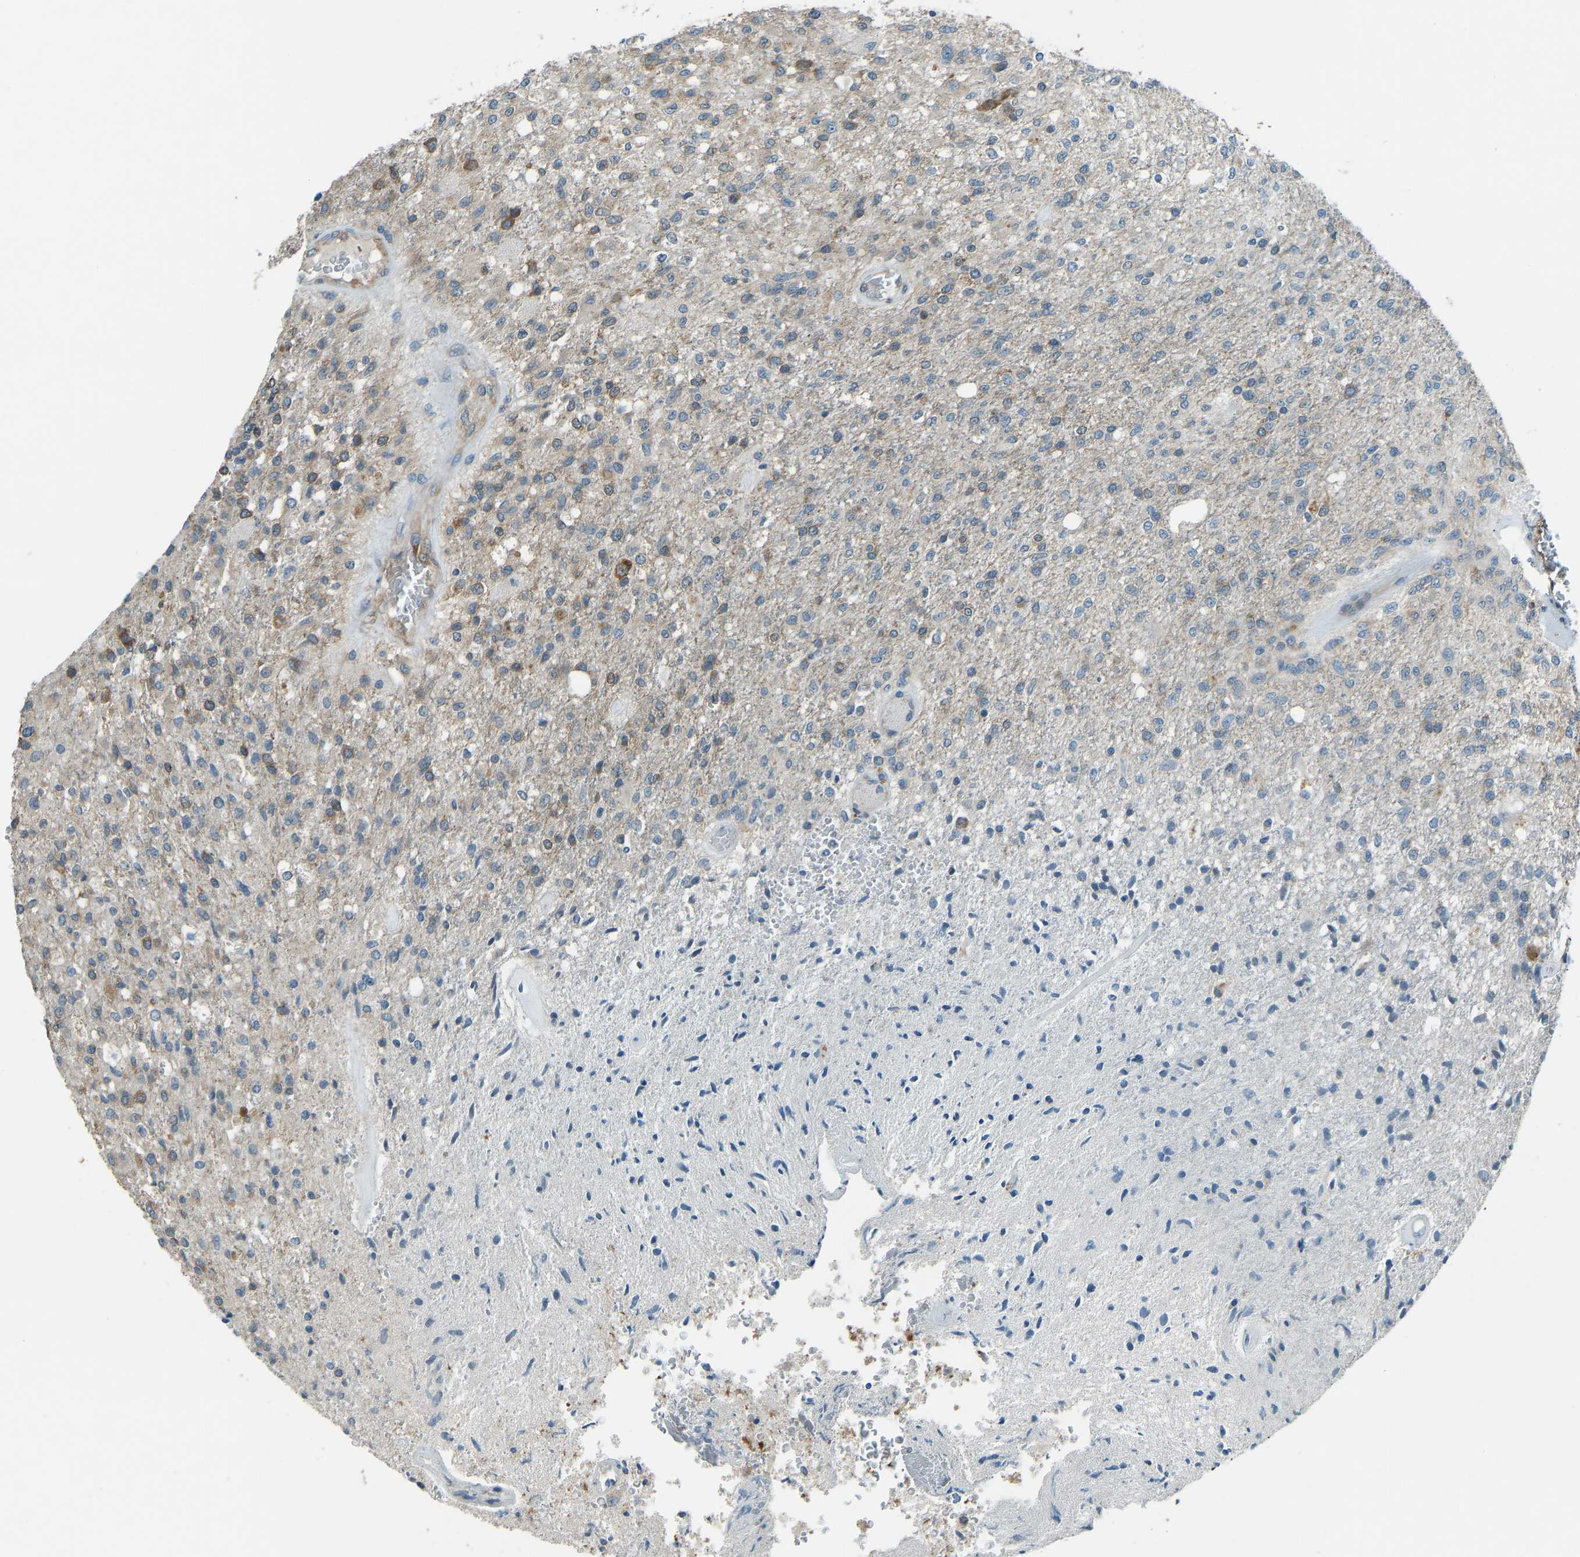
{"staining": {"intensity": "moderate", "quantity": ">75%", "location": "cytoplasmic/membranous"}, "tissue": "glioma", "cell_type": "Tumor cells", "image_type": "cancer", "snomed": [{"axis": "morphology", "description": "Normal tissue, NOS"}, {"axis": "morphology", "description": "Glioma, malignant, High grade"}, {"axis": "topography", "description": "Cerebral cortex"}], "caption": "A medium amount of moderate cytoplasmic/membranous staining is present in about >75% of tumor cells in high-grade glioma (malignant) tissue. Immunohistochemistry (ihc) stains the protein of interest in brown and the nuclei are stained blue.", "gene": "STAU2", "patient": {"sex": "male", "age": 77}}